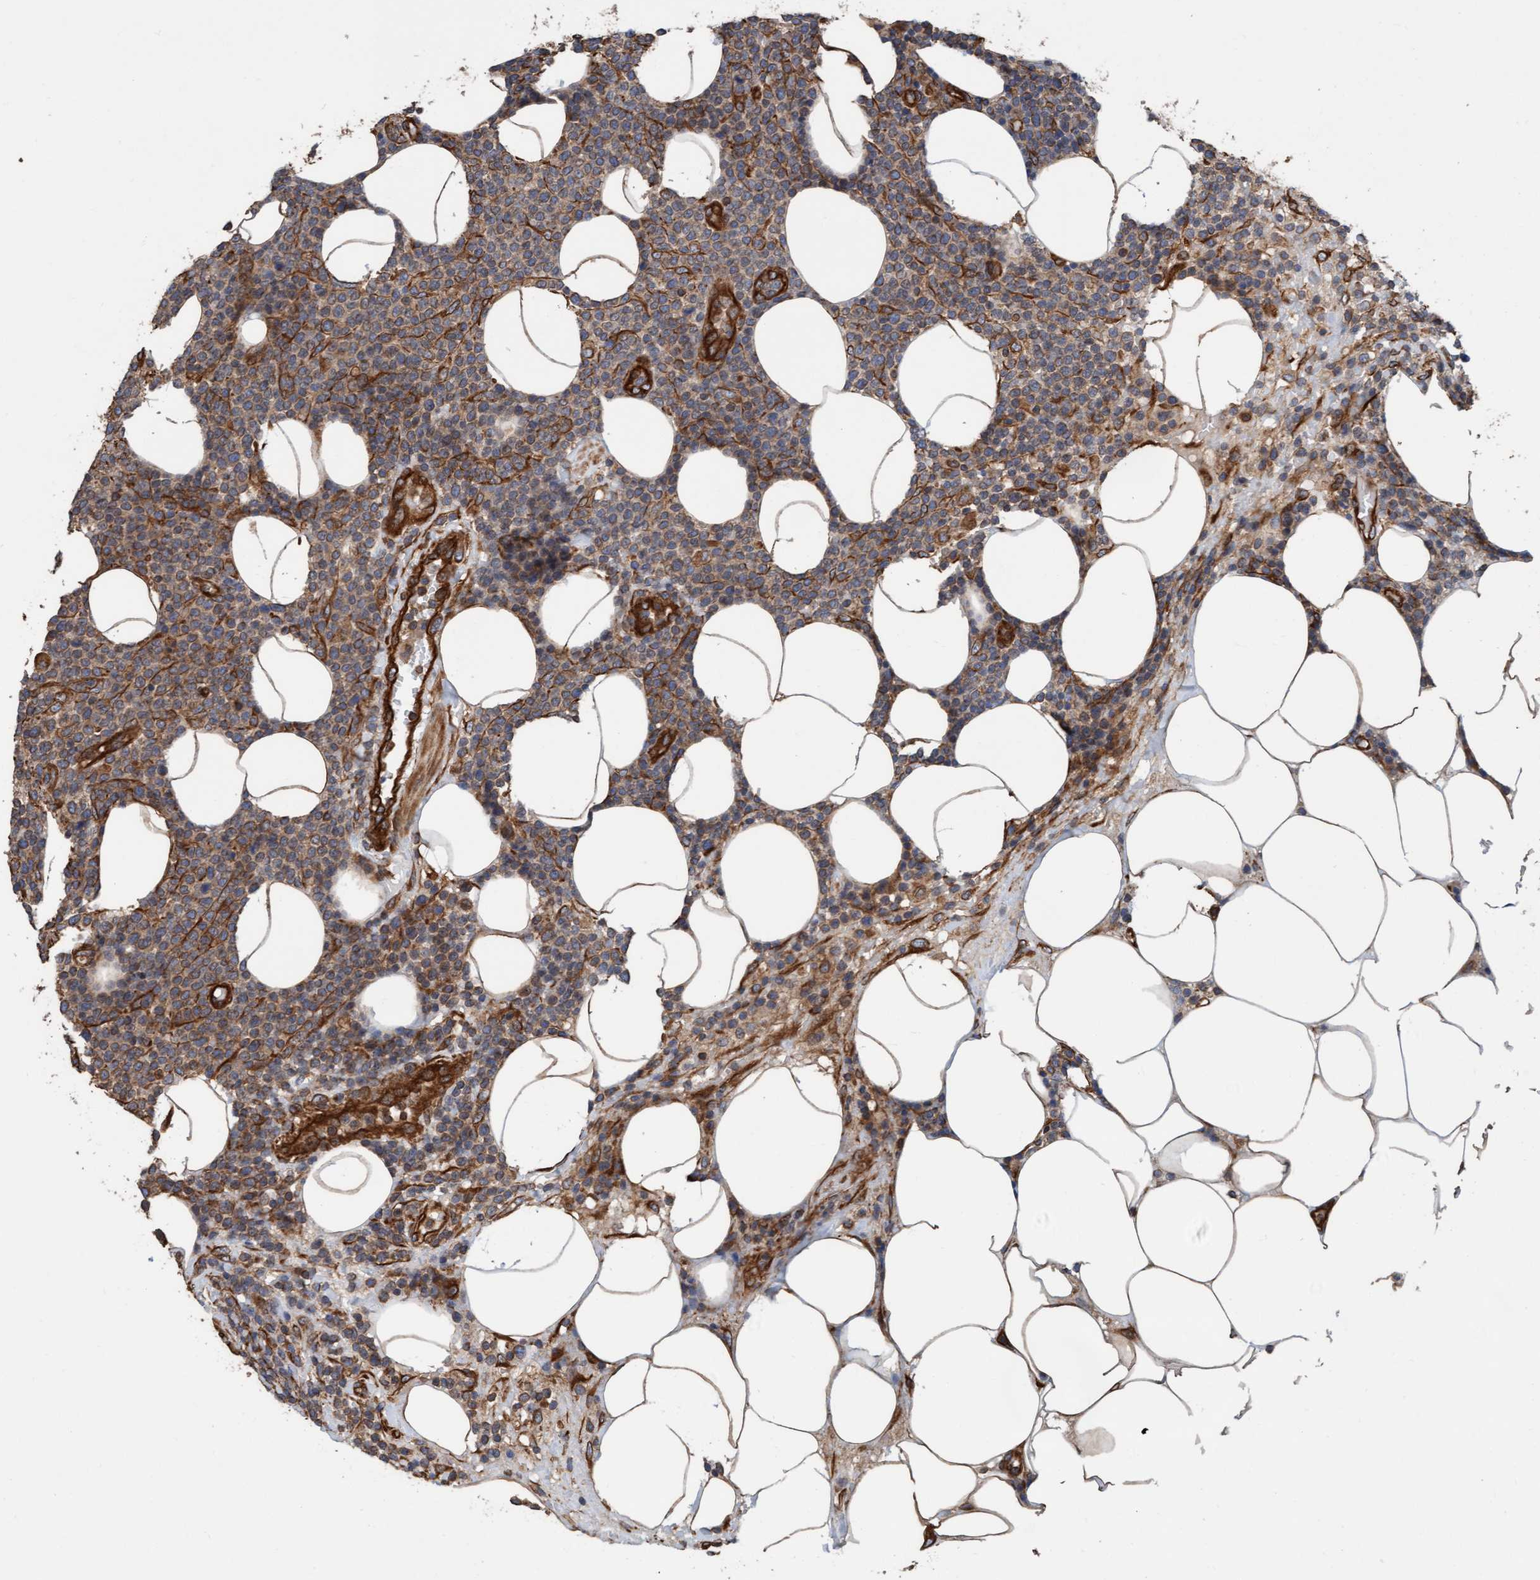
{"staining": {"intensity": "weak", "quantity": ">75%", "location": "cytoplasmic/membranous"}, "tissue": "lymphoma", "cell_type": "Tumor cells", "image_type": "cancer", "snomed": [{"axis": "morphology", "description": "Malignant lymphoma, non-Hodgkin's type, High grade"}, {"axis": "topography", "description": "Lymph node"}], "caption": "Immunohistochemistry of human malignant lymphoma, non-Hodgkin's type (high-grade) demonstrates low levels of weak cytoplasmic/membranous expression in about >75% of tumor cells.", "gene": "STXBP4", "patient": {"sex": "male", "age": 61}}